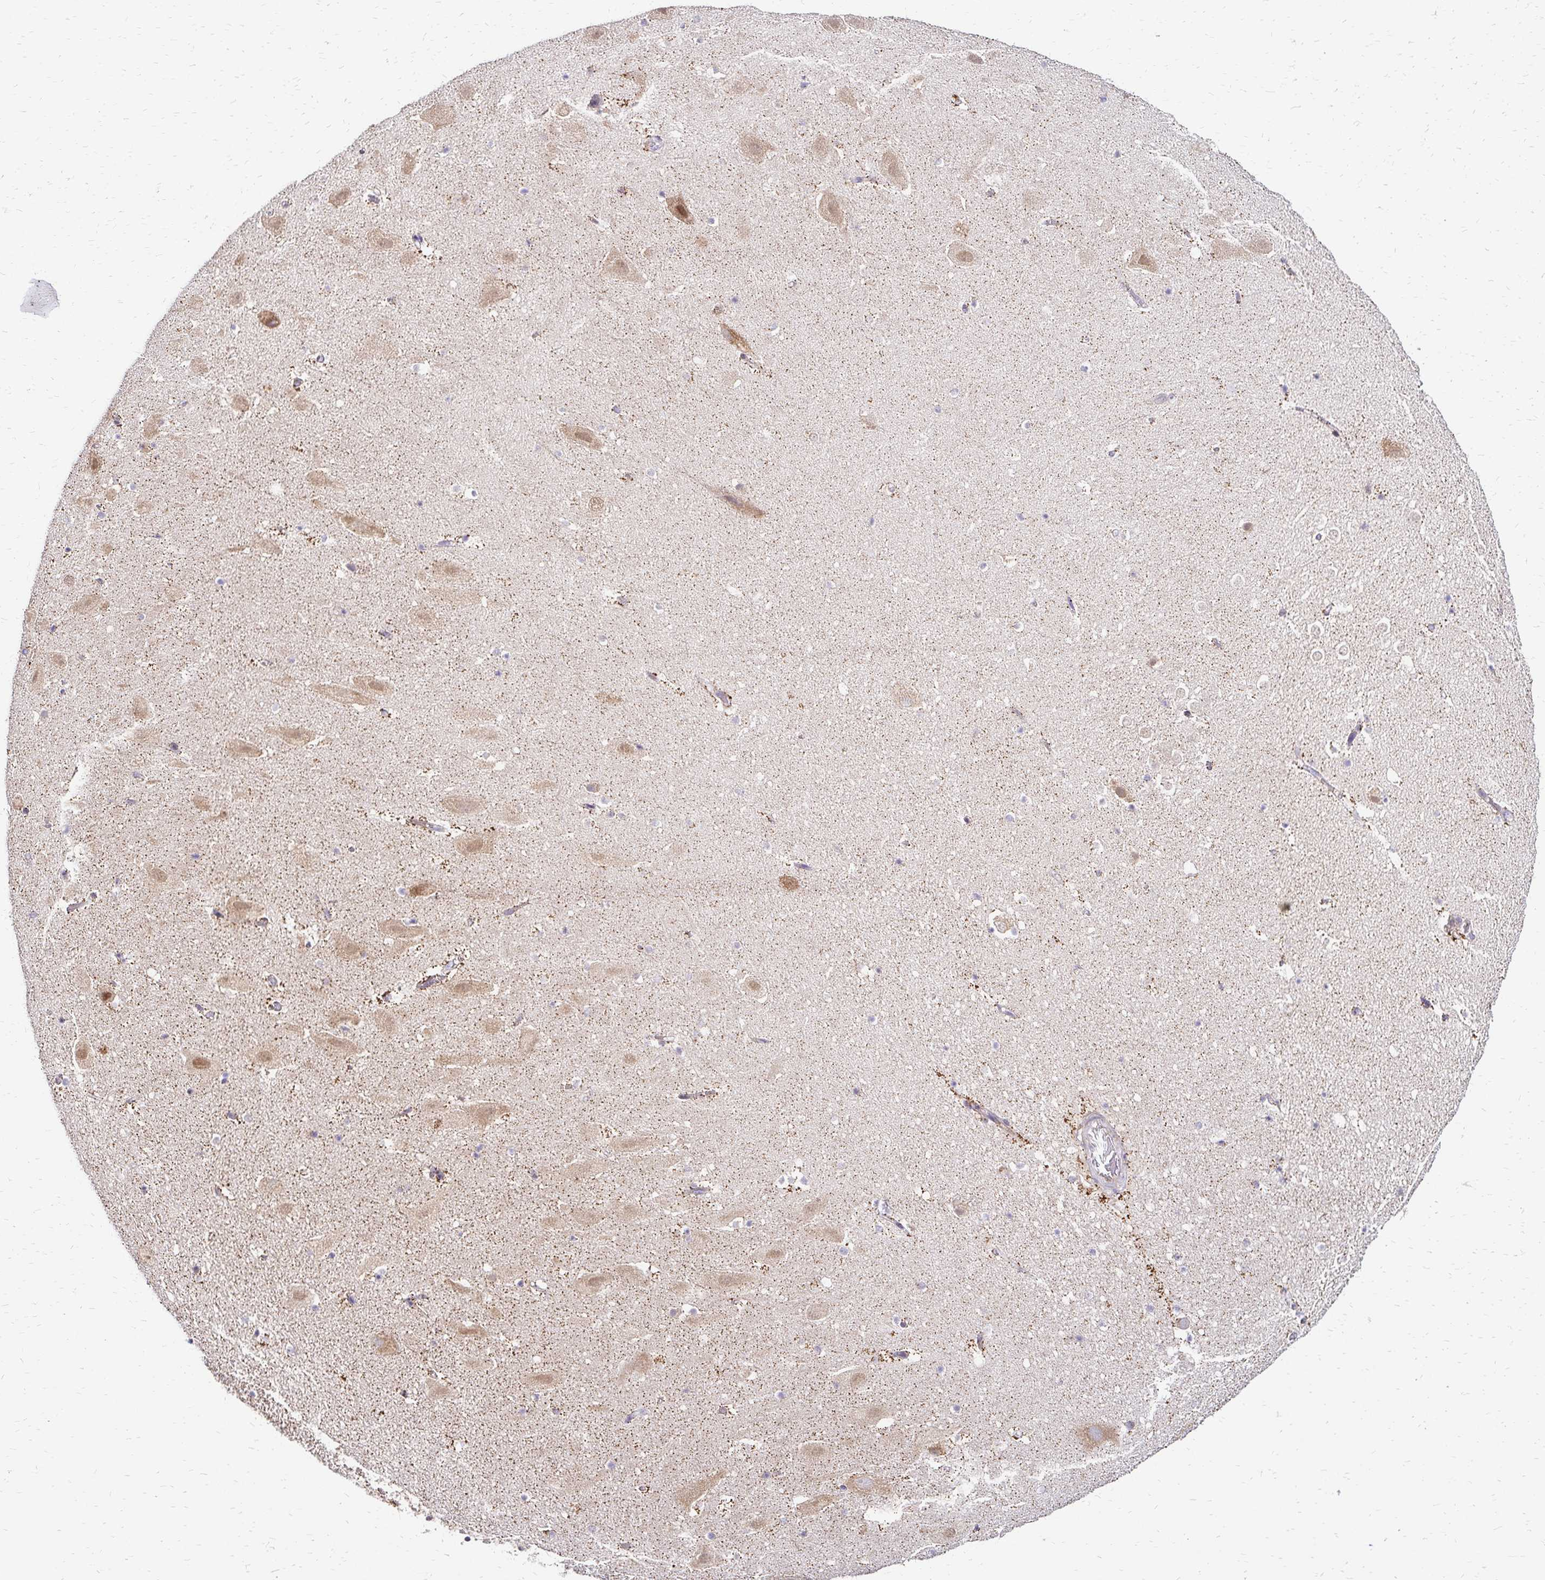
{"staining": {"intensity": "negative", "quantity": "none", "location": "none"}, "tissue": "hippocampus", "cell_type": "Glial cells", "image_type": "normal", "snomed": [{"axis": "morphology", "description": "Normal tissue, NOS"}, {"axis": "topography", "description": "Hippocampus"}], "caption": "Glial cells are negative for brown protein staining in benign hippocampus. (Brightfield microscopy of DAB (3,3'-diaminobenzidine) IHC at high magnification).", "gene": "IDUA", "patient": {"sex": "female", "age": 42}}